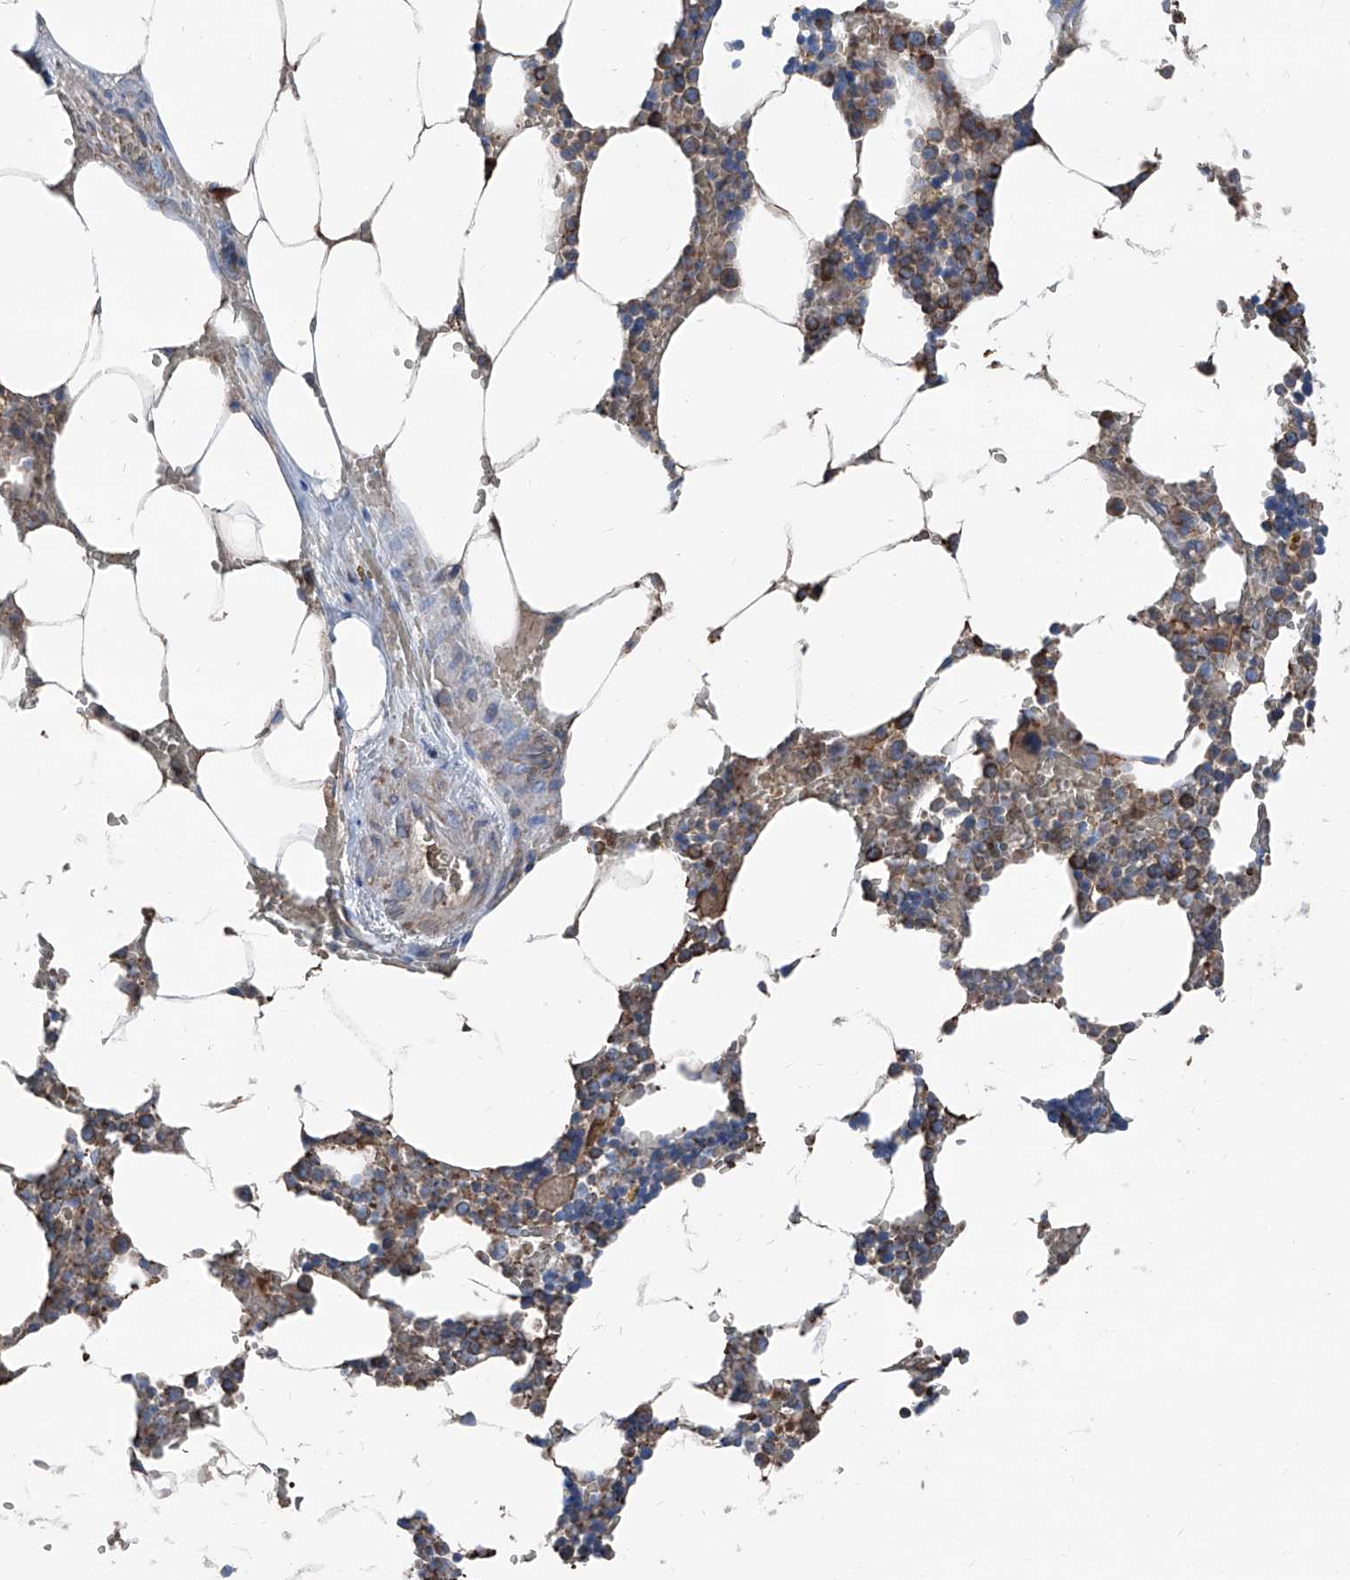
{"staining": {"intensity": "moderate", "quantity": "<25%", "location": "cytoplasmic/membranous"}, "tissue": "bone marrow", "cell_type": "Hematopoietic cells", "image_type": "normal", "snomed": [{"axis": "morphology", "description": "Normal tissue, NOS"}, {"axis": "topography", "description": "Bone marrow"}], "caption": "Immunohistochemical staining of unremarkable bone marrow reveals <25% levels of moderate cytoplasmic/membranous protein staining in about <25% of hematopoietic cells.", "gene": "GPAT3", "patient": {"sex": "male", "age": 70}}